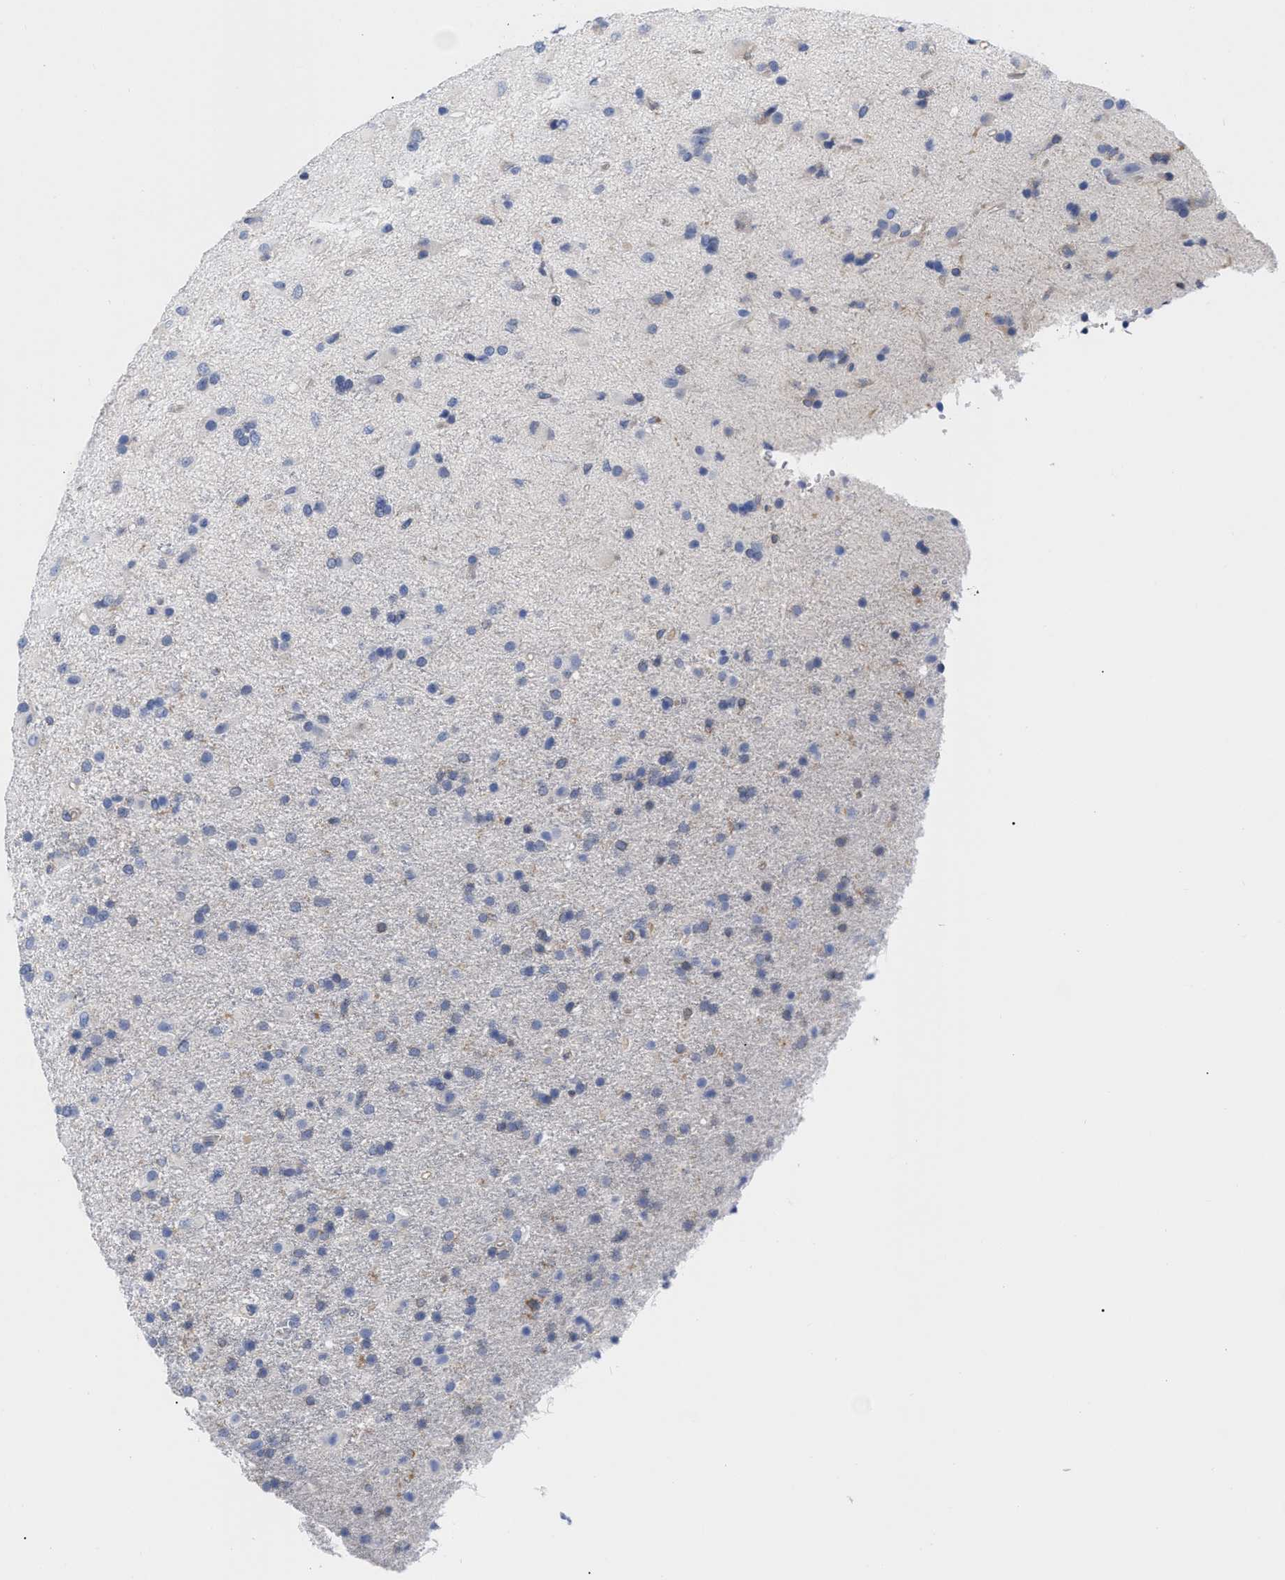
{"staining": {"intensity": "weak", "quantity": "<25%", "location": "cytoplasmic/membranous"}, "tissue": "glioma", "cell_type": "Tumor cells", "image_type": "cancer", "snomed": [{"axis": "morphology", "description": "Glioma, malignant, Low grade"}, {"axis": "topography", "description": "Brain"}], "caption": "Image shows no significant protein expression in tumor cells of glioma.", "gene": "IRAG2", "patient": {"sex": "male", "age": 65}}